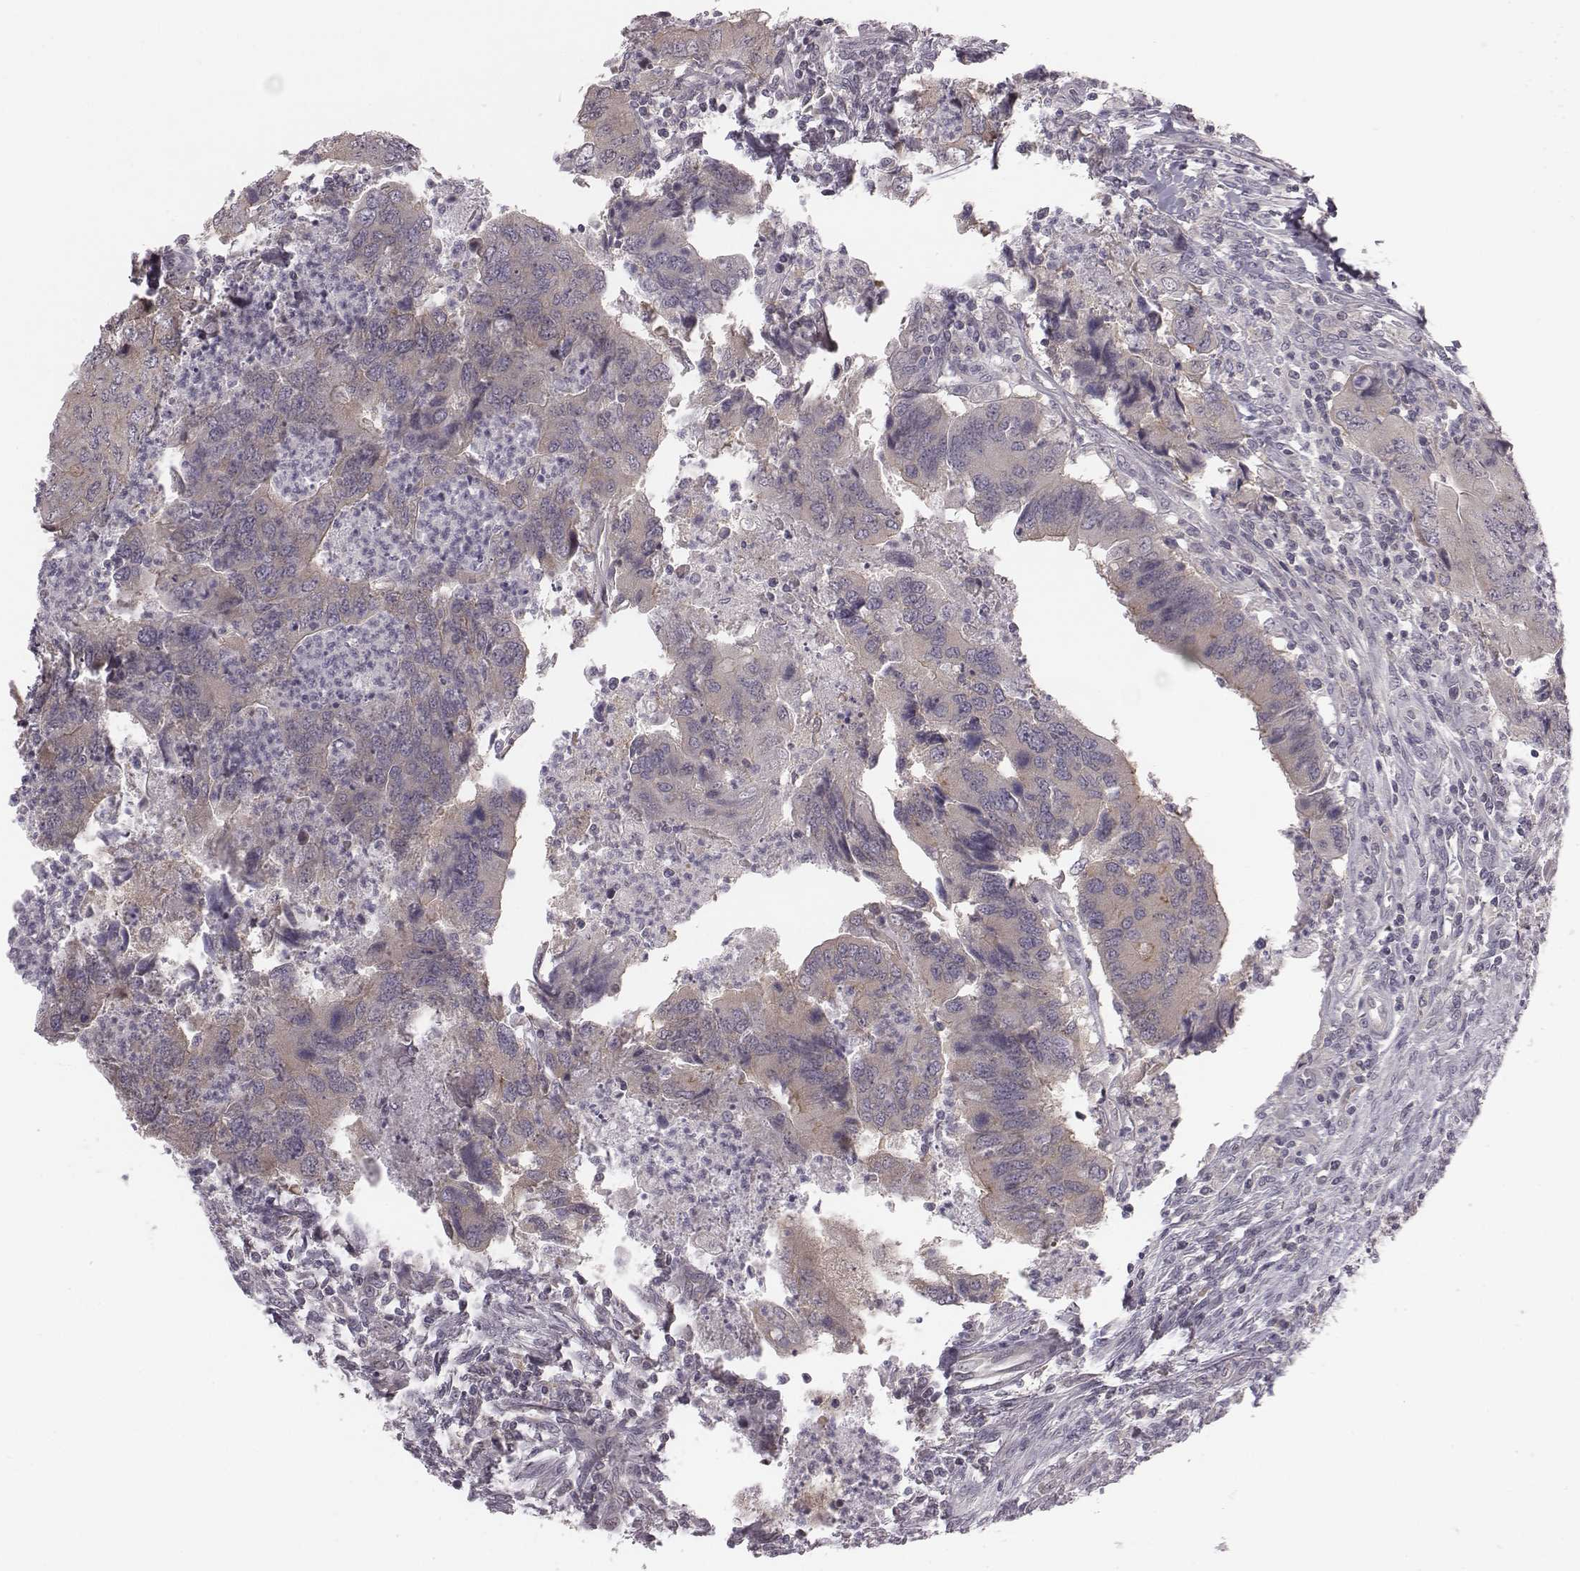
{"staining": {"intensity": "weak", "quantity": ">75%", "location": "cytoplasmic/membranous"}, "tissue": "colorectal cancer", "cell_type": "Tumor cells", "image_type": "cancer", "snomed": [{"axis": "morphology", "description": "Adenocarcinoma, NOS"}, {"axis": "topography", "description": "Colon"}], "caption": "Tumor cells demonstrate weak cytoplasmic/membranous expression in approximately >75% of cells in colorectal cancer.", "gene": "BICDL1", "patient": {"sex": "female", "age": 67}}